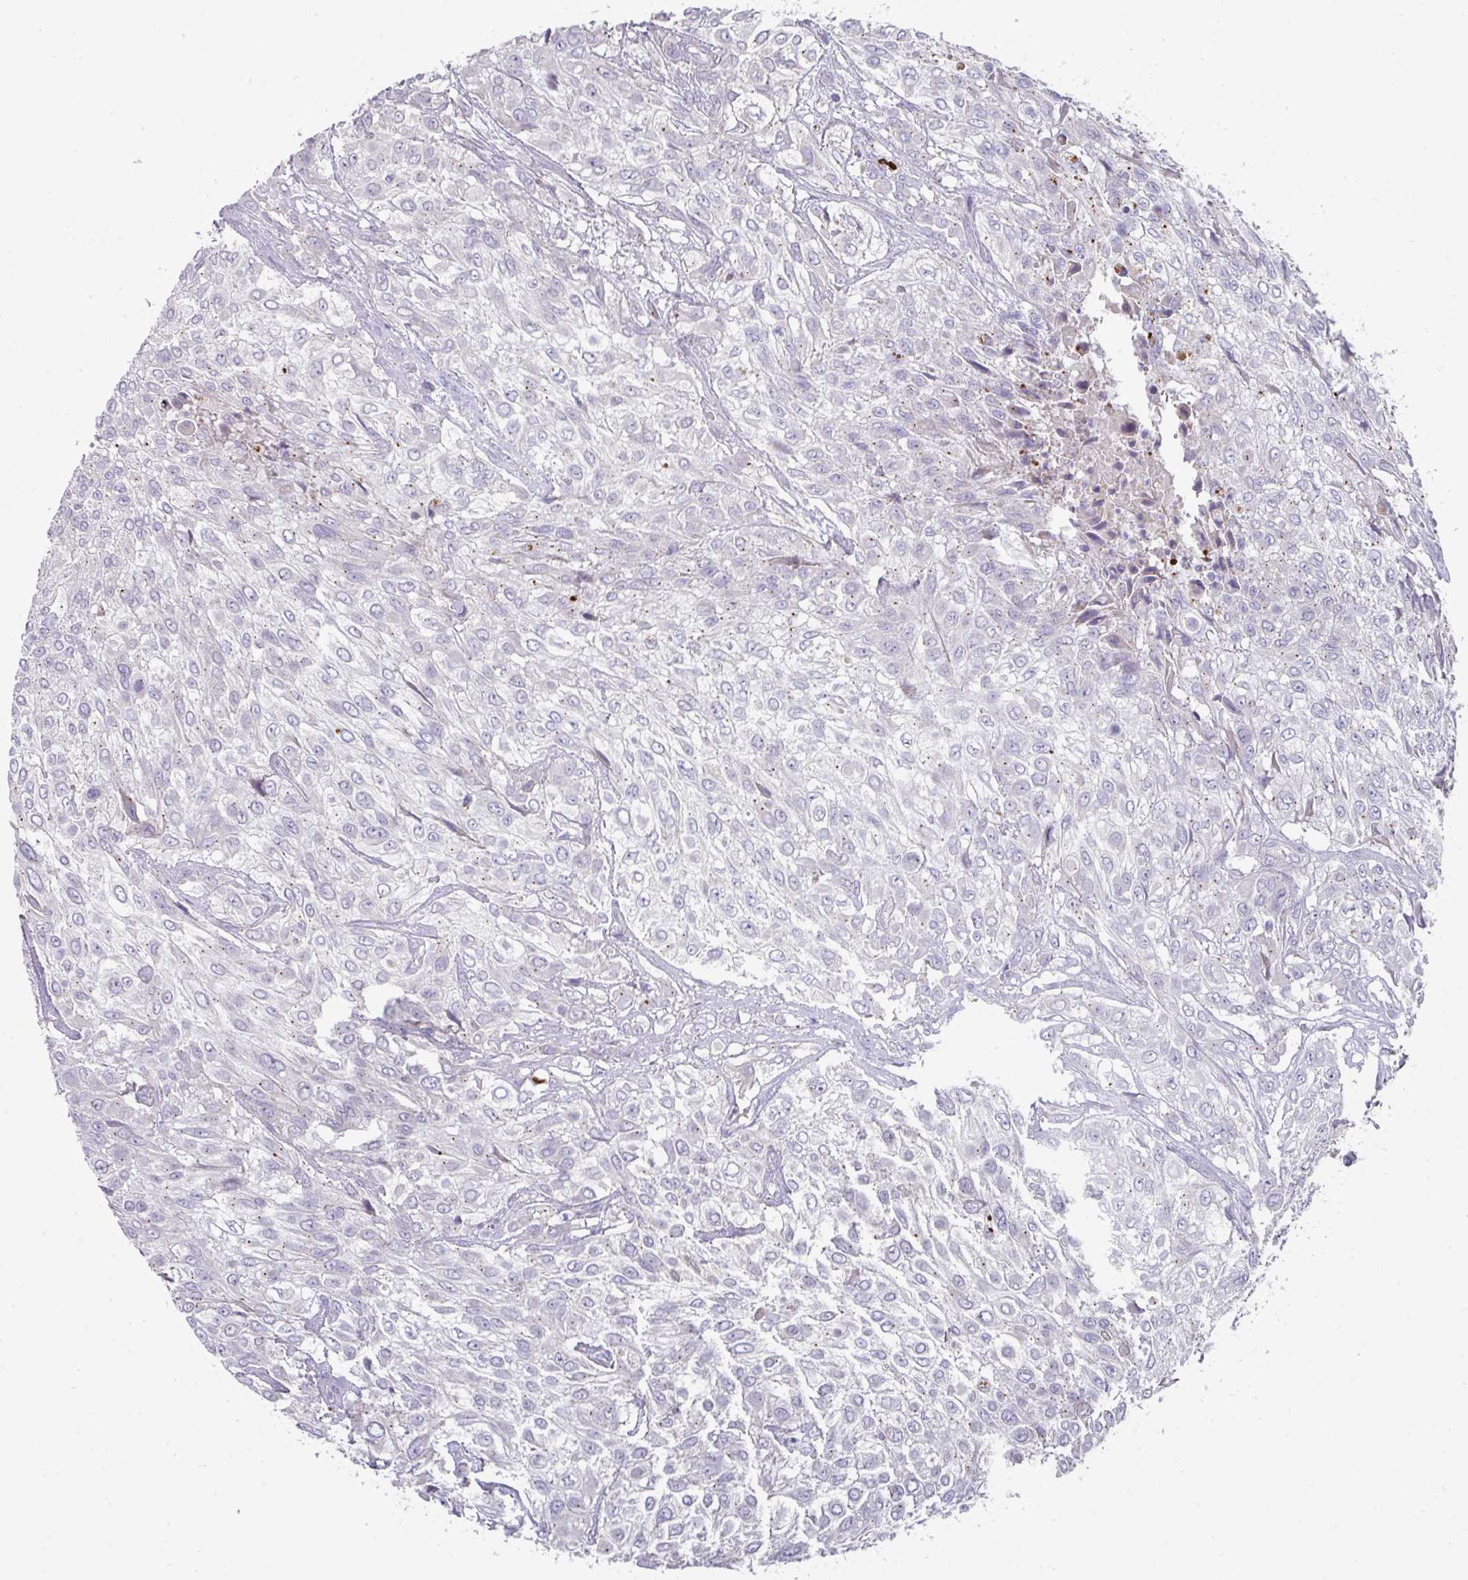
{"staining": {"intensity": "negative", "quantity": "none", "location": "none"}, "tissue": "urothelial cancer", "cell_type": "Tumor cells", "image_type": "cancer", "snomed": [{"axis": "morphology", "description": "Urothelial carcinoma, High grade"}, {"axis": "topography", "description": "Urinary bladder"}], "caption": "Immunohistochemistry image of urothelial cancer stained for a protein (brown), which demonstrates no expression in tumor cells.", "gene": "IL4R", "patient": {"sex": "male", "age": 57}}